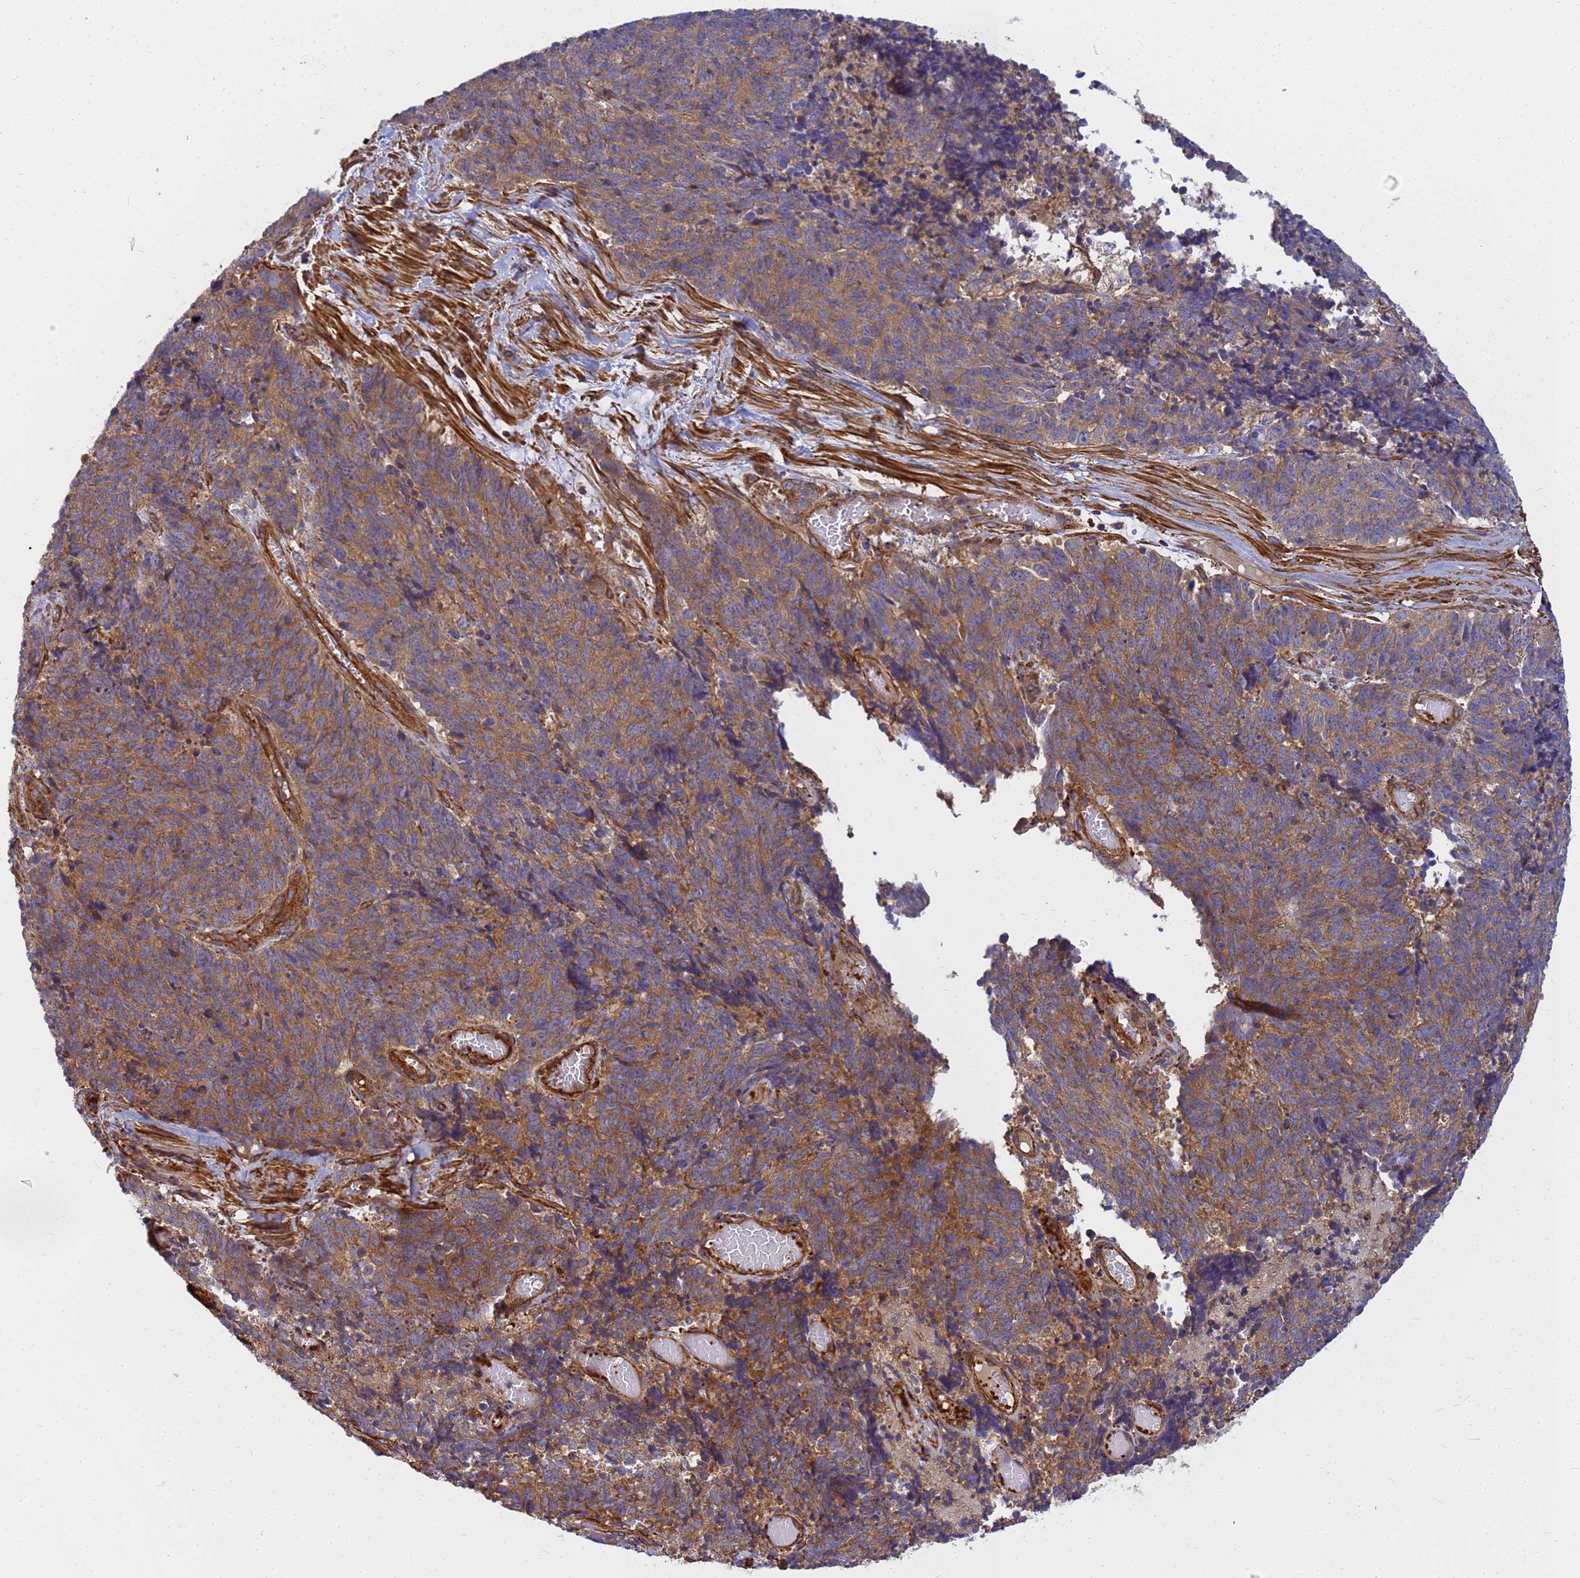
{"staining": {"intensity": "moderate", "quantity": ">75%", "location": "cytoplasmic/membranous"}, "tissue": "cervical cancer", "cell_type": "Tumor cells", "image_type": "cancer", "snomed": [{"axis": "morphology", "description": "Squamous cell carcinoma, NOS"}, {"axis": "topography", "description": "Cervix"}], "caption": "Immunohistochemistry staining of cervical cancer, which demonstrates medium levels of moderate cytoplasmic/membranous staining in approximately >75% of tumor cells indicating moderate cytoplasmic/membranous protein expression. The staining was performed using DAB (brown) for protein detection and nuclei were counterstained in hematoxylin (blue).", "gene": "C2CD5", "patient": {"sex": "female", "age": 29}}